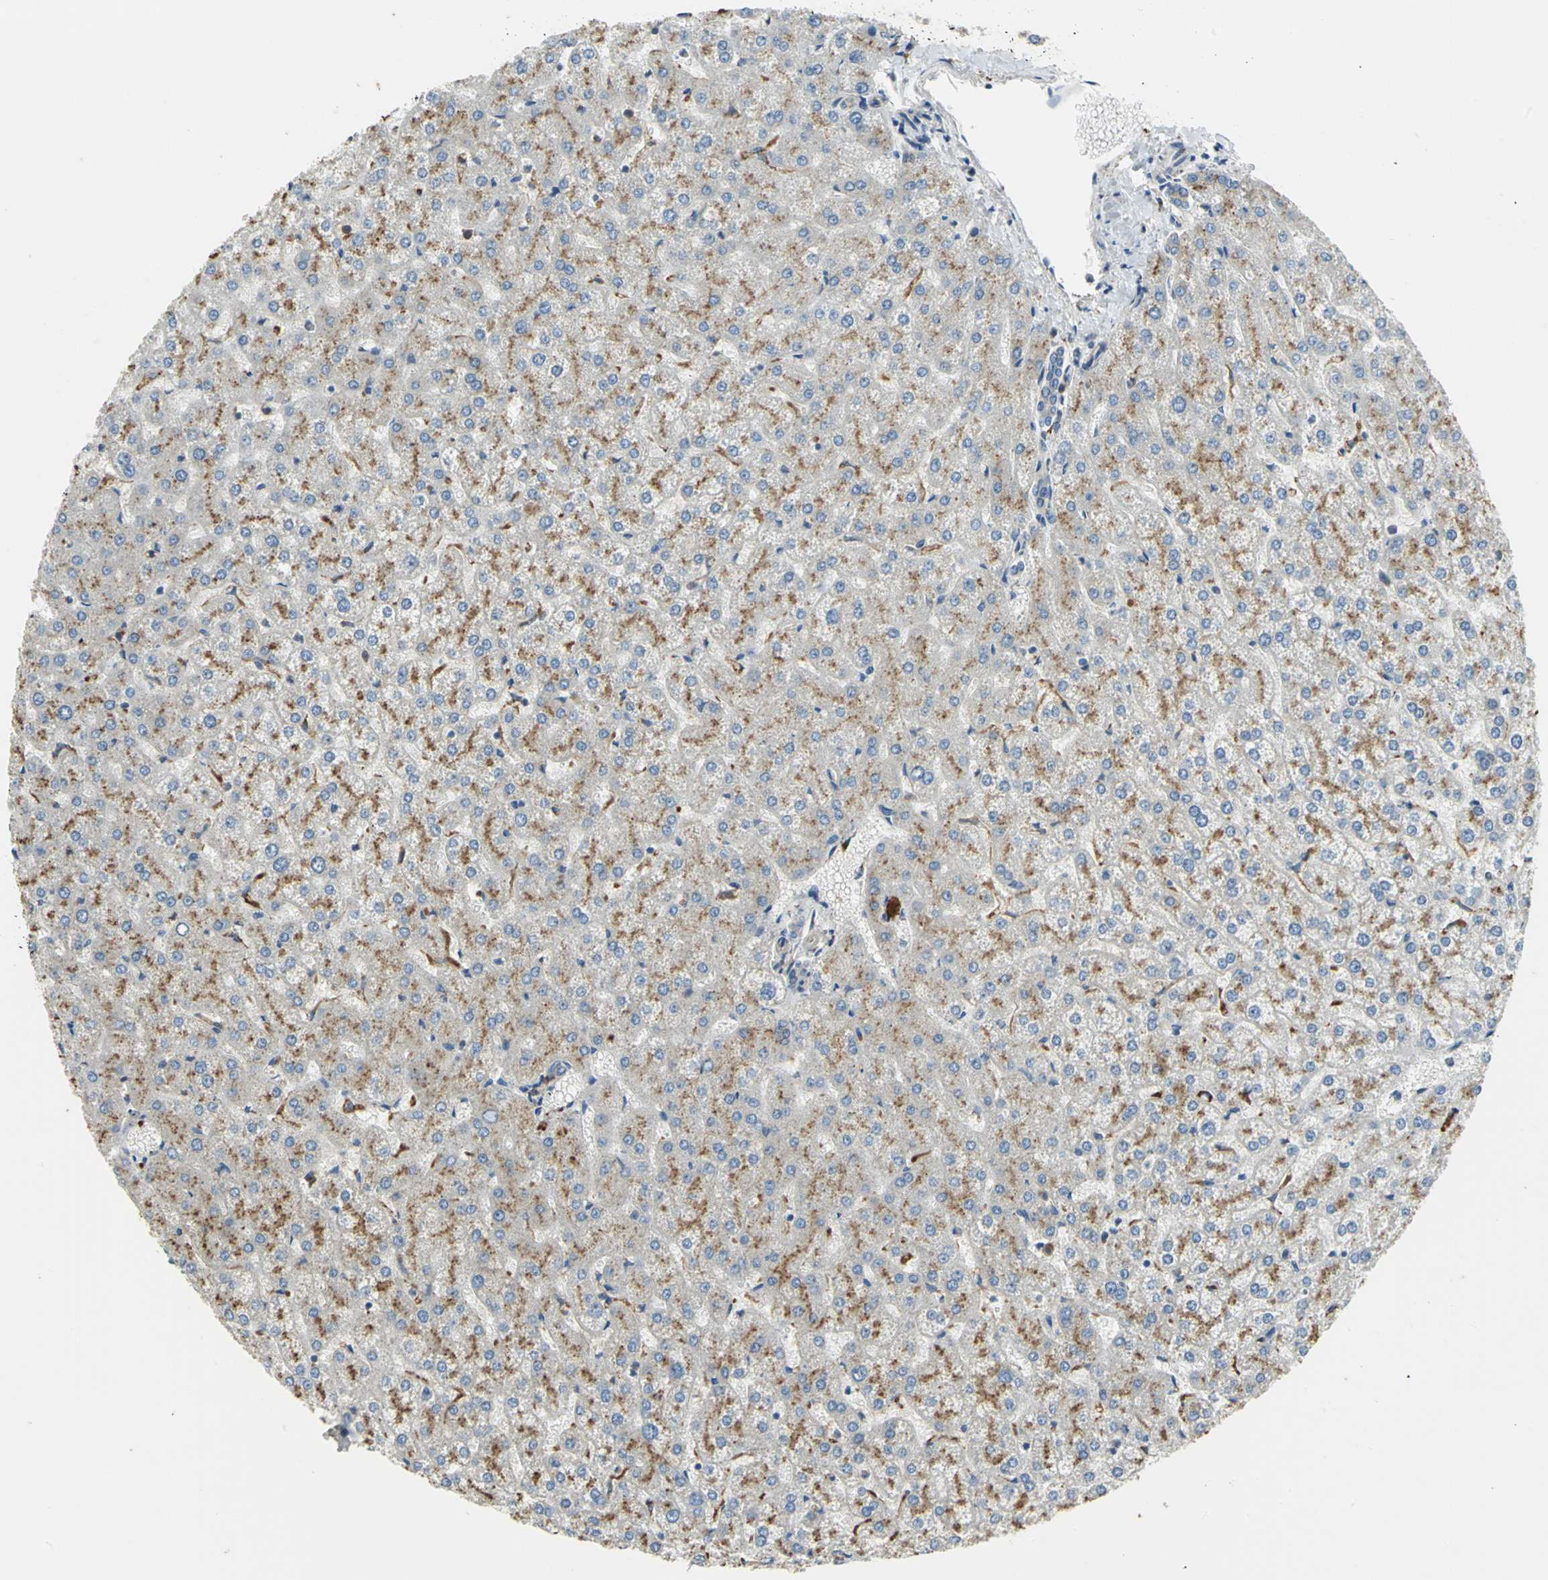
{"staining": {"intensity": "weak", "quantity": "25%-75%", "location": "cytoplasmic/membranous,nuclear"}, "tissue": "liver", "cell_type": "Cholangiocytes", "image_type": "normal", "snomed": [{"axis": "morphology", "description": "Normal tissue, NOS"}, {"axis": "topography", "description": "Liver"}], "caption": "Protein staining of unremarkable liver displays weak cytoplasmic/membranous,nuclear staining in about 25%-75% of cholangiocytes. (Stains: DAB (3,3'-diaminobenzidine) in brown, nuclei in blue, Microscopy: brightfield microscopy at high magnification).", "gene": "DIAPH2", "patient": {"sex": "female", "age": 32}}